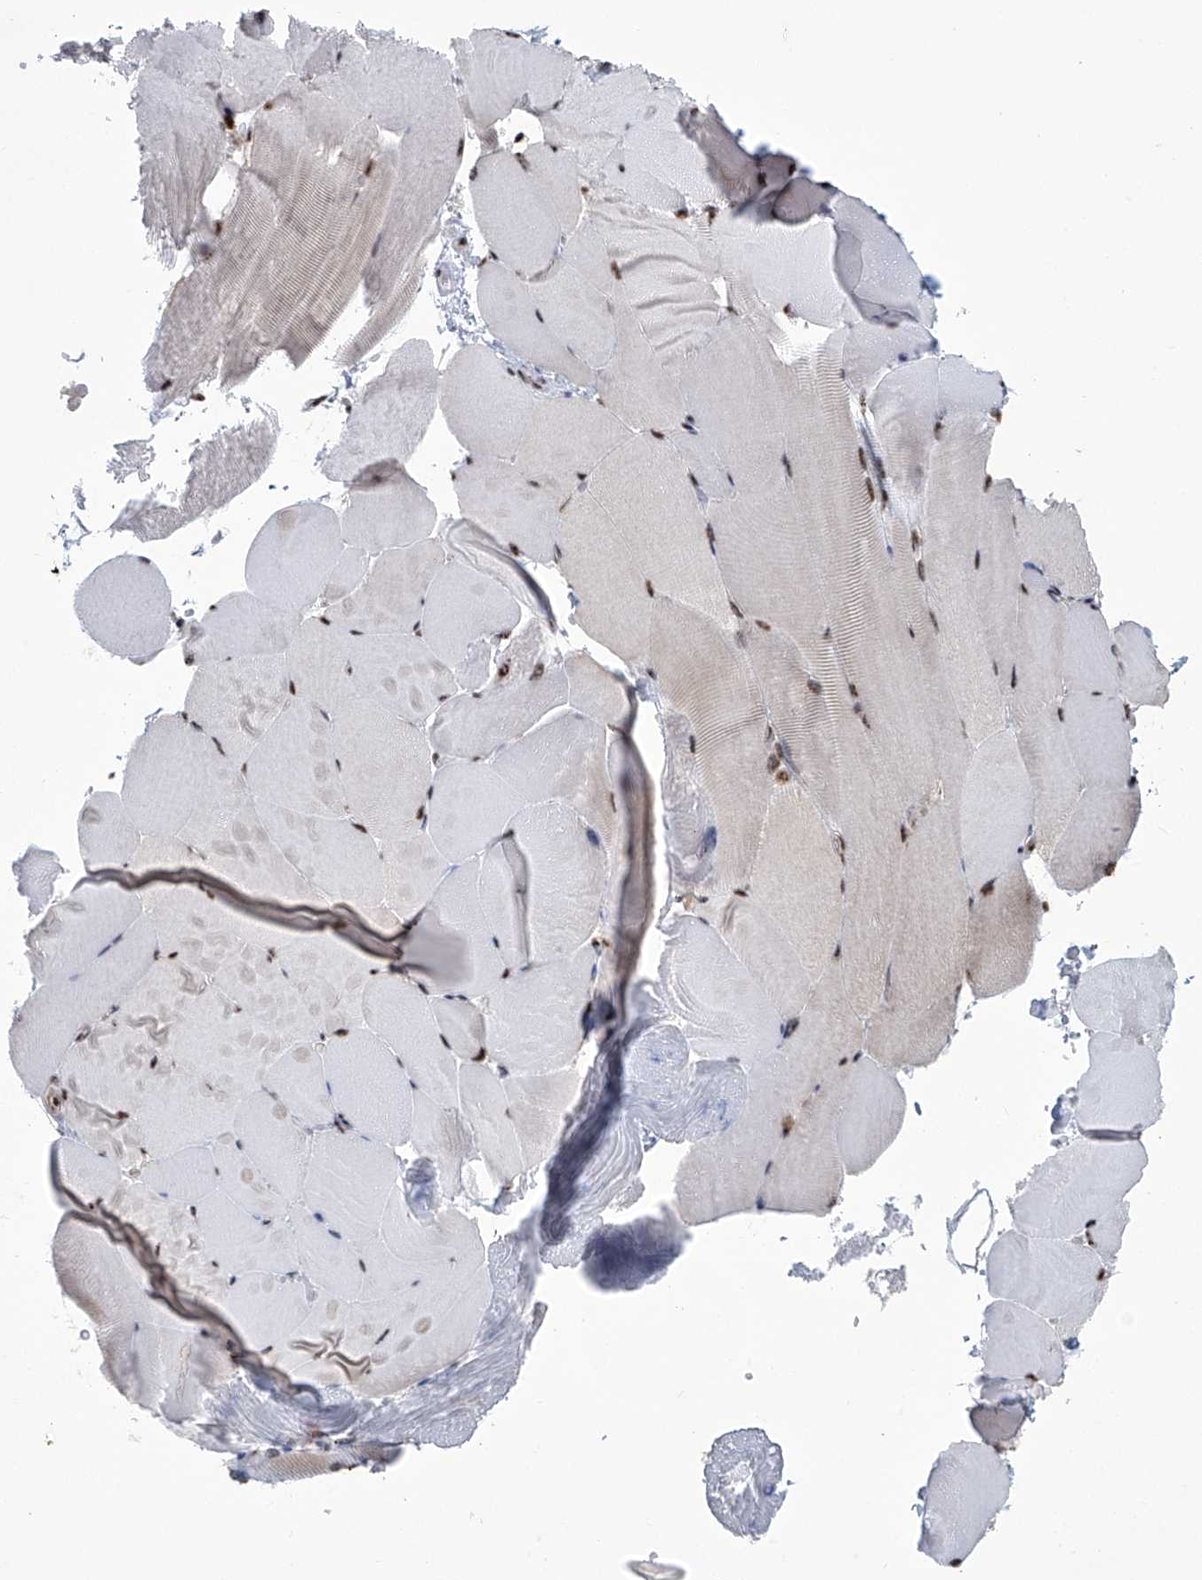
{"staining": {"intensity": "moderate", "quantity": "25%-75%", "location": "nuclear"}, "tissue": "skeletal muscle", "cell_type": "Myocytes", "image_type": "normal", "snomed": [{"axis": "morphology", "description": "Normal tissue, NOS"}, {"axis": "topography", "description": "Skeletal muscle"}, {"axis": "topography", "description": "Parathyroid gland"}], "caption": "Skeletal muscle stained for a protein (brown) demonstrates moderate nuclear positive staining in approximately 25%-75% of myocytes.", "gene": "FBXL4", "patient": {"sex": "female", "age": 37}}